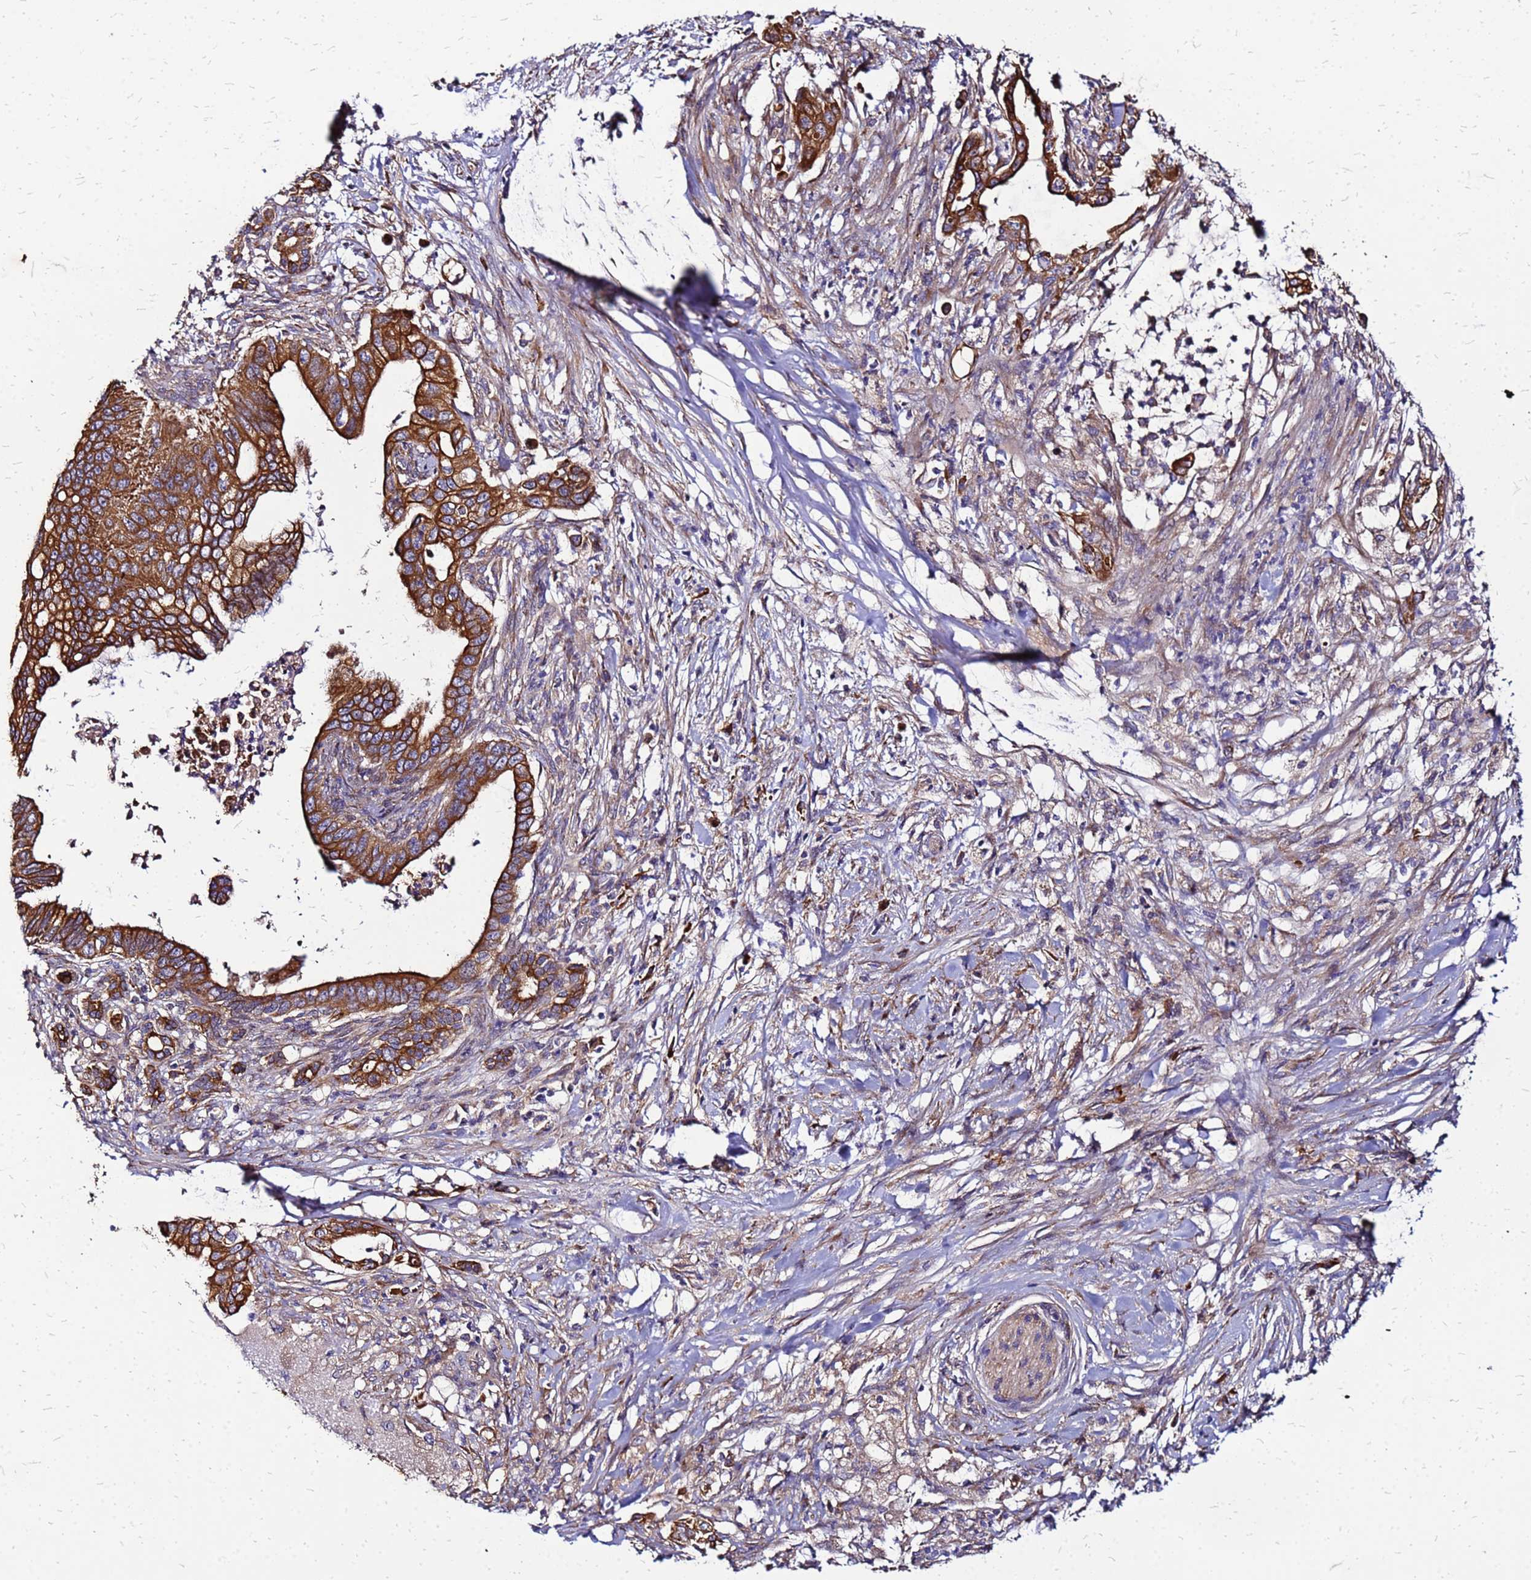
{"staining": {"intensity": "strong", "quantity": ">75%", "location": "cytoplasmic/membranous"}, "tissue": "pancreatic cancer", "cell_type": "Tumor cells", "image_type": "cancer", "snomed": [{"axis": "morphology", "description": "Adenocarcinoma, NOS"}, {"axis": "topography", "description": "Pancreas"}], "caption": "Pancreatic adenocarcinoma was stained to show a protein in brown. There is high levels of strong cytoplasmic/membranous staining in approximately >75% of tumor cells.", "gene": "VMO1", "patient": {"sex": "male", "age": 58}}